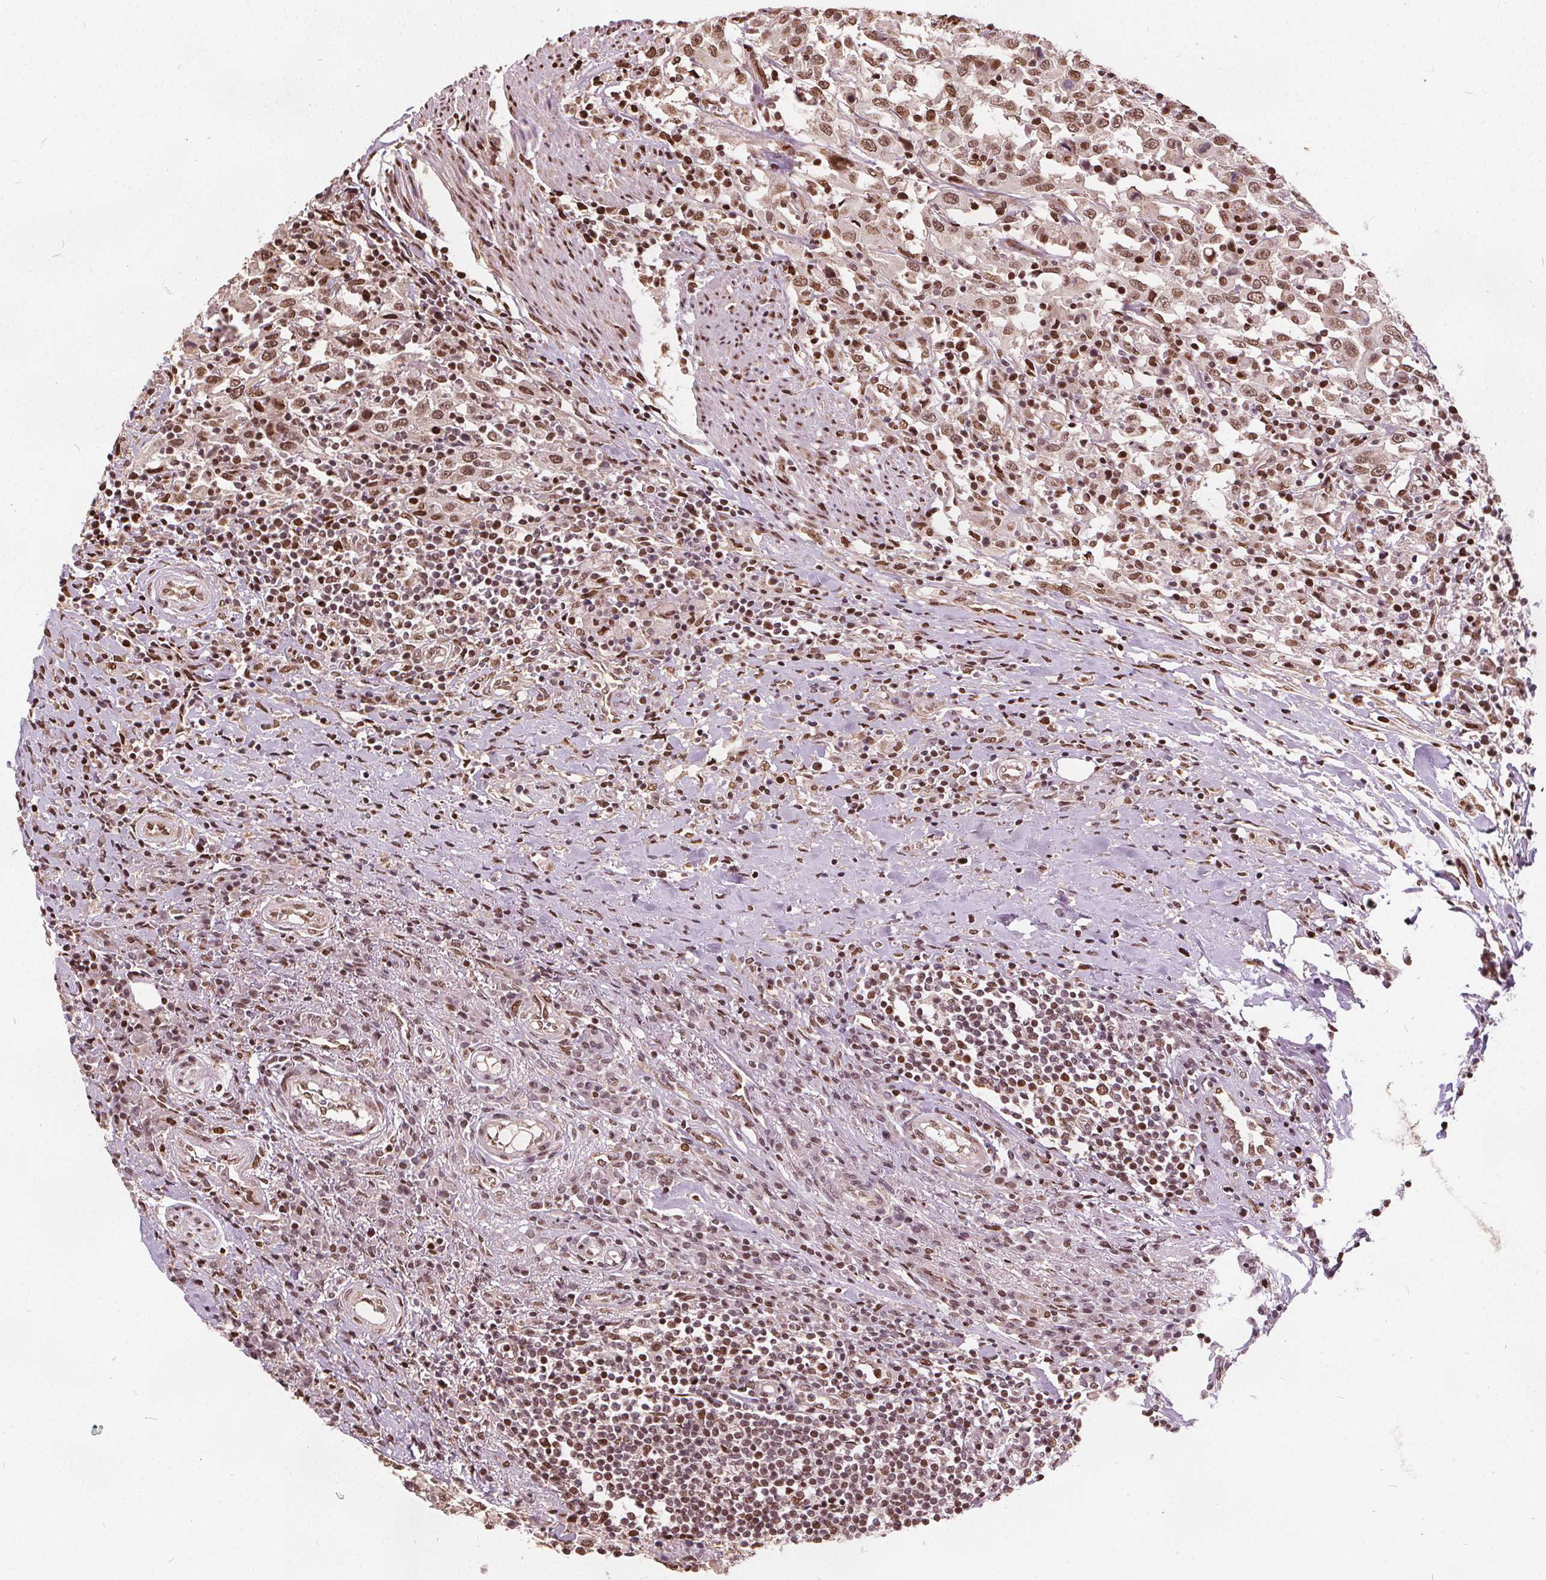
{"staining": {"intensity": "moderate", "quantity": ">75%", "location": "nuclear"}, "tissue": "urothelial cancer", "cell_type": "Tumor cells", "image_type": "cancer", "snomed": [{"axis": "morphology", "description": "Urothelial carcinoma, High grade"}, {"axis": "topography", "description": "Urinary bladder"}], "caption": "IHC micrograph of neoplastic tissue: urothelial cancer stained using IHC shows medium levels of moderate protein expression localized specifically in the nuclear of tumor cells, appearing as a nuclear brown color.", "gene": "ISLR2", "patient": {"sex": "male", "age": 61}}